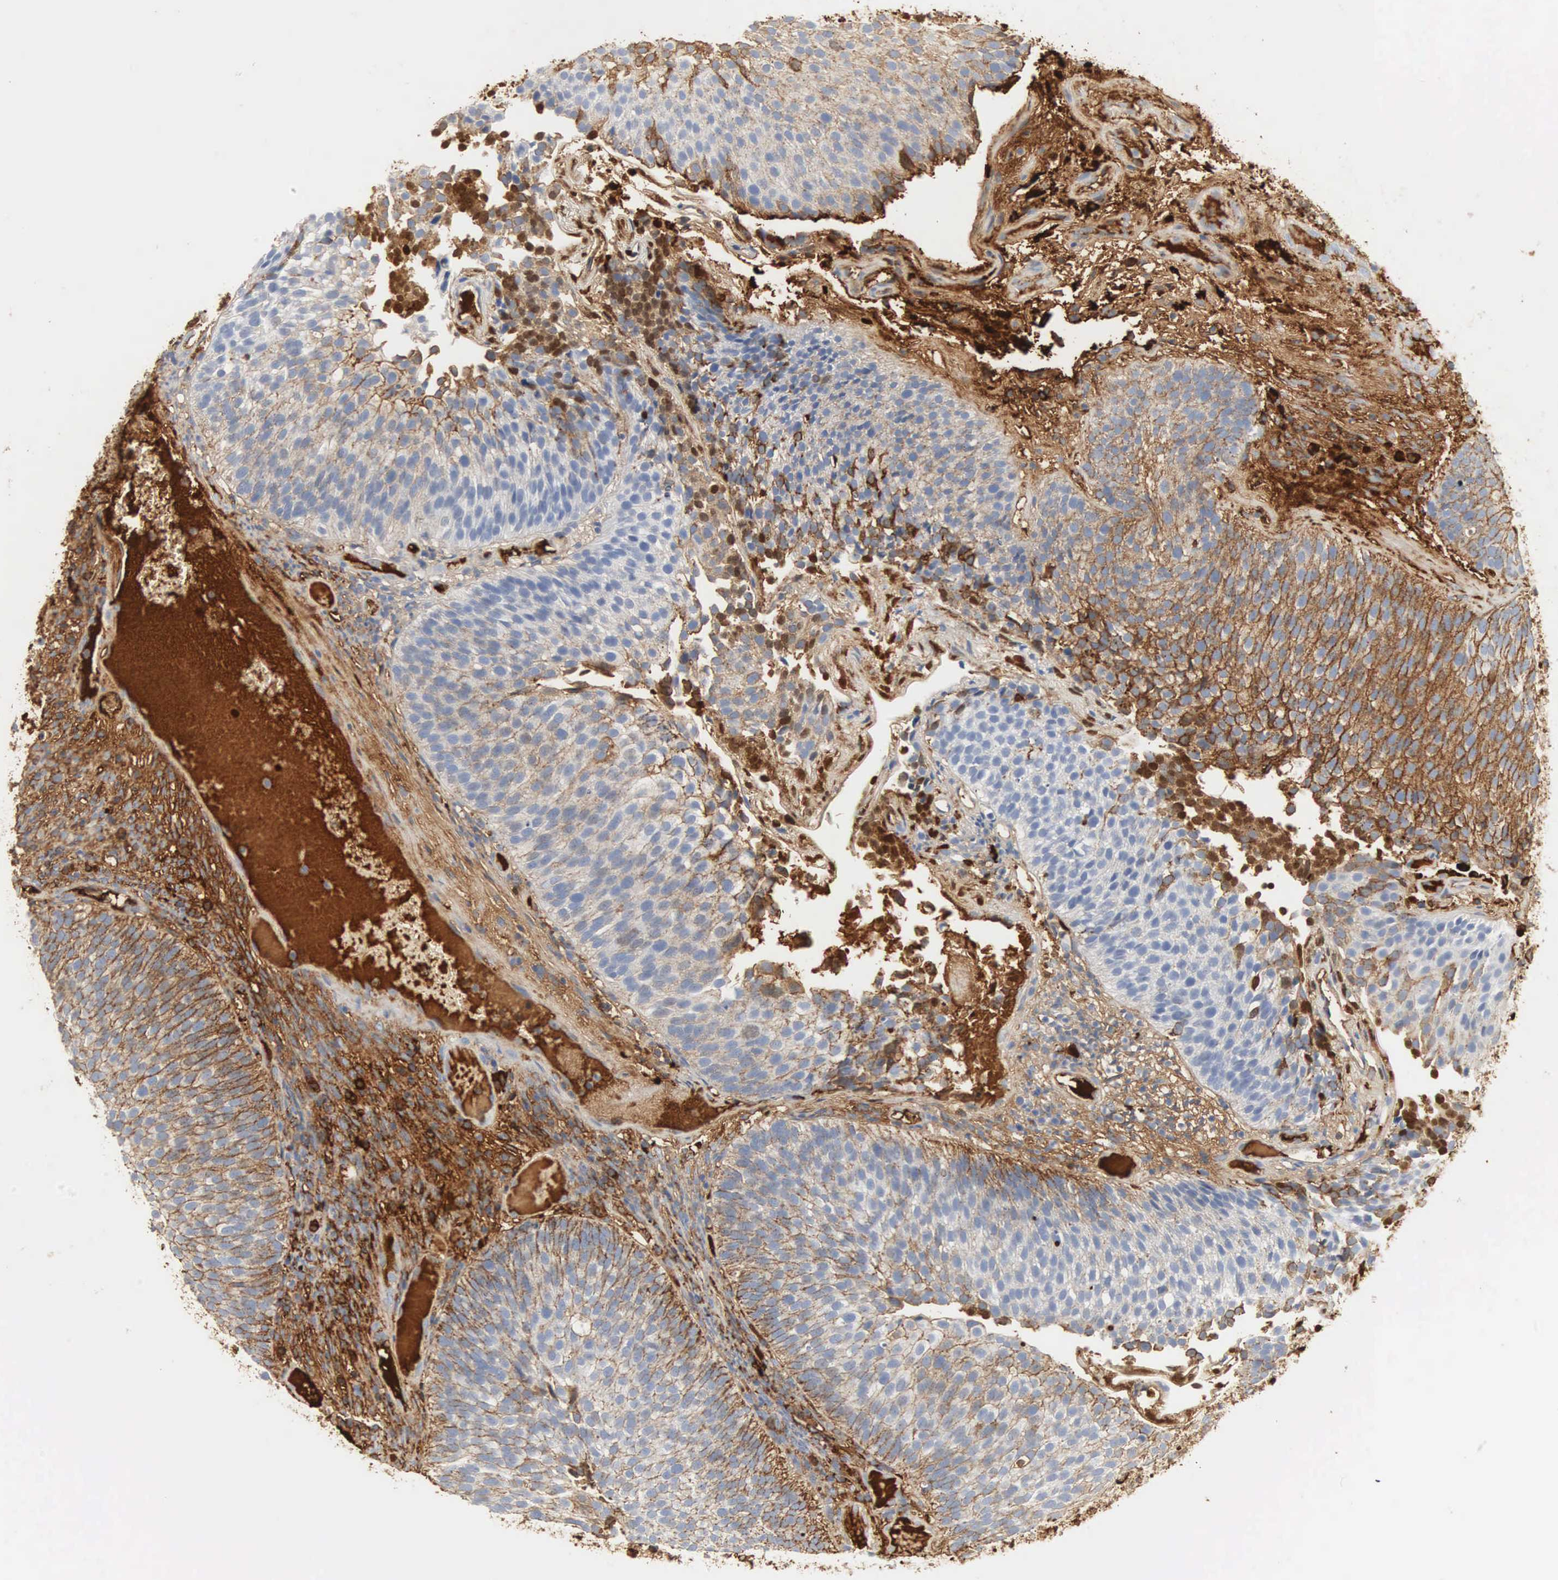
{"staining": {"intensity": "moderate", "quantity": "25%-75%", "location": "cytoplasmic/membranous"}, "tissue": "urothelial cancer", "cell_type": "Tumor cells", "image_type": "cancer", "snomed": [{"axis": "morphology", "description": "Urothelial carcinoma, Low grade"}, {"axis": "topography", "description": "Urinary bladder"}], "caption": "Tumor cells reveal medium levels of moderate cytoplasmic/membranous expression in approximately 25%-75% of cells in human urothelial cancer.", "gene": "IGLC3", "patient": {"sex": "male", "age": 85}}